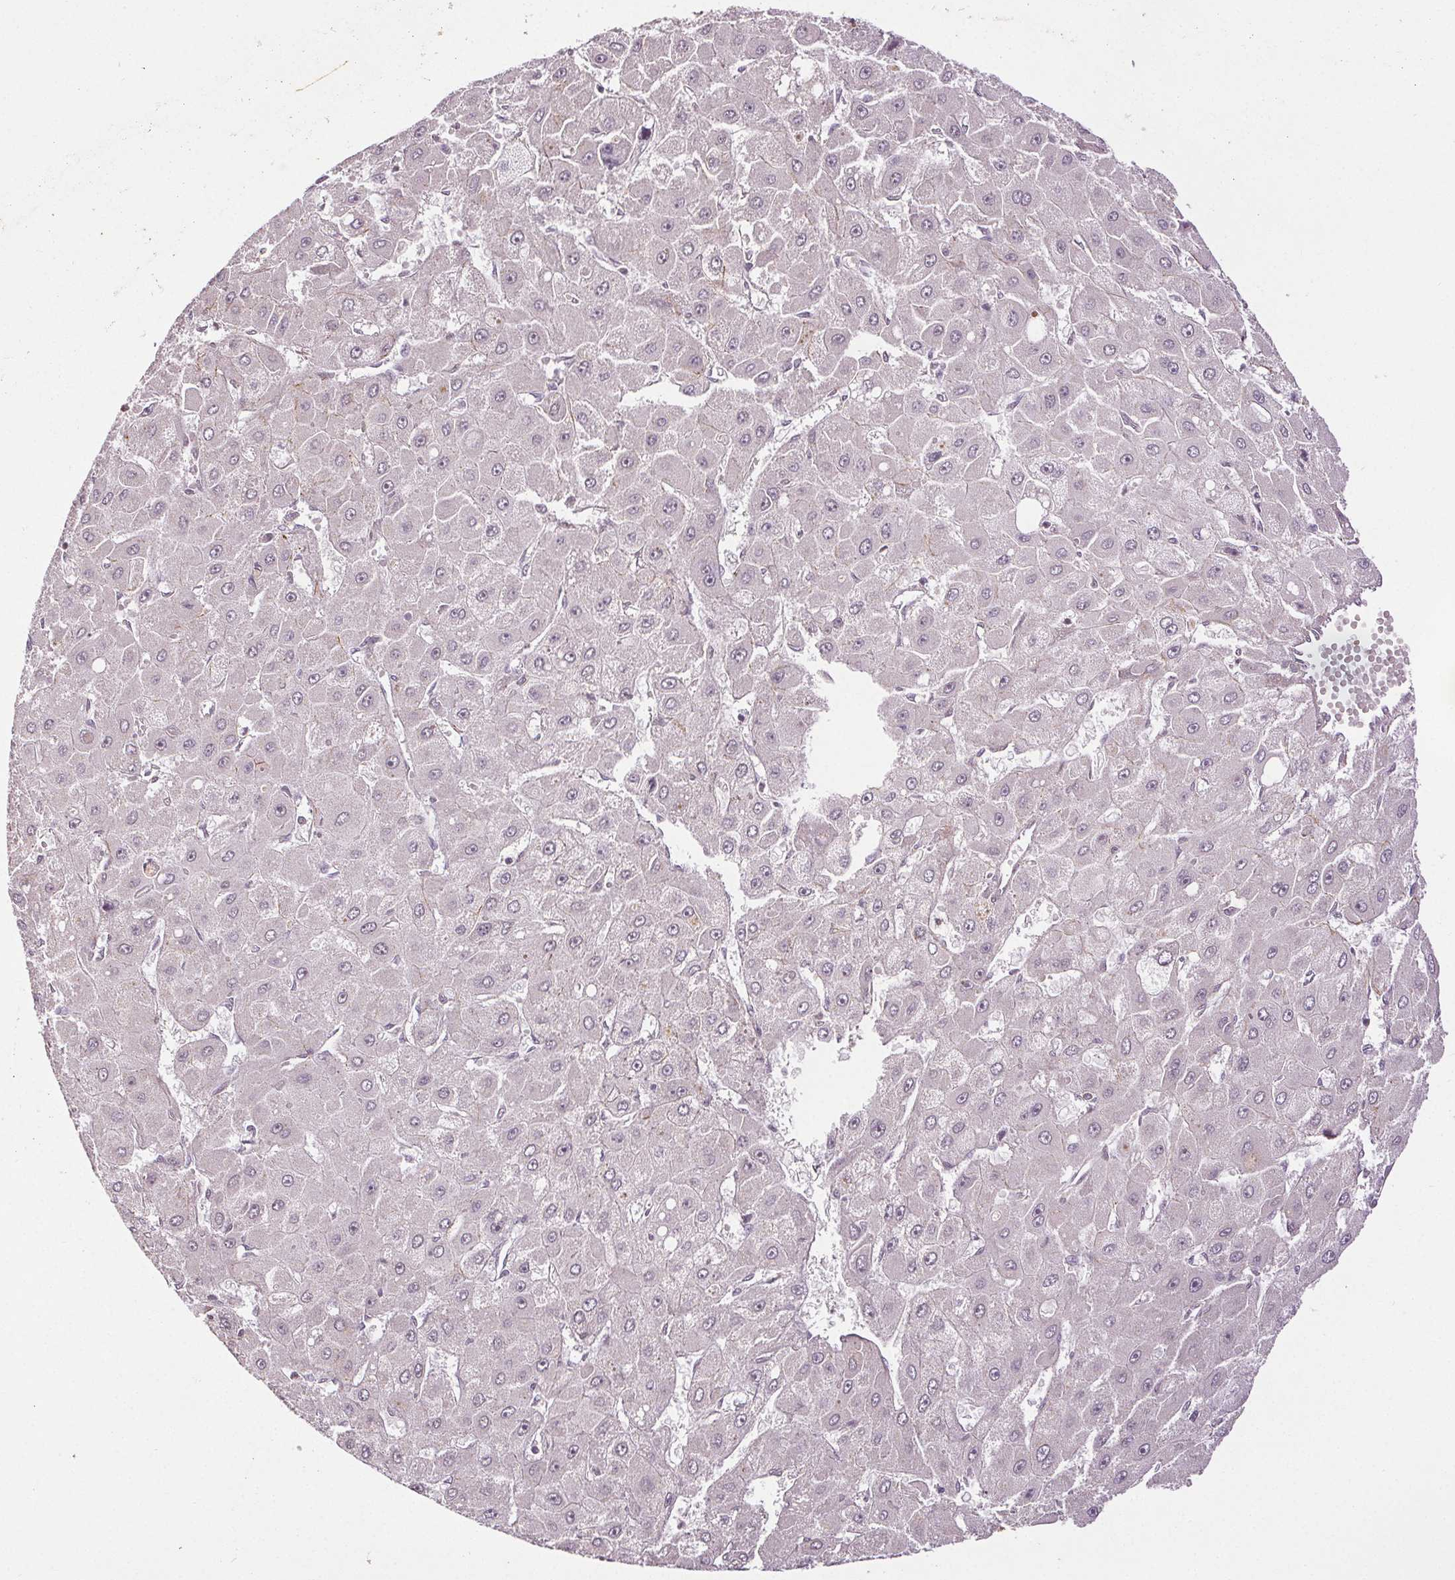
{"staining": {"intensity": "negative", "quantity": "none", "location": "none"}, "tissue": "liver cancer", "cell_type": "Tumor cells", "image_type": "cancer", "snomed": [{"axis": "morphology", "description": "Carcinoma, Hepatocellular, NOS"}, {"axis": "topography", "description": "Liver"}], "caption": "Tumor cells show no significant protein expression in hepatocellular carcinoma (liver).", "gene": "EPHB3", "patient": {"sex": "female", "age": 25}}